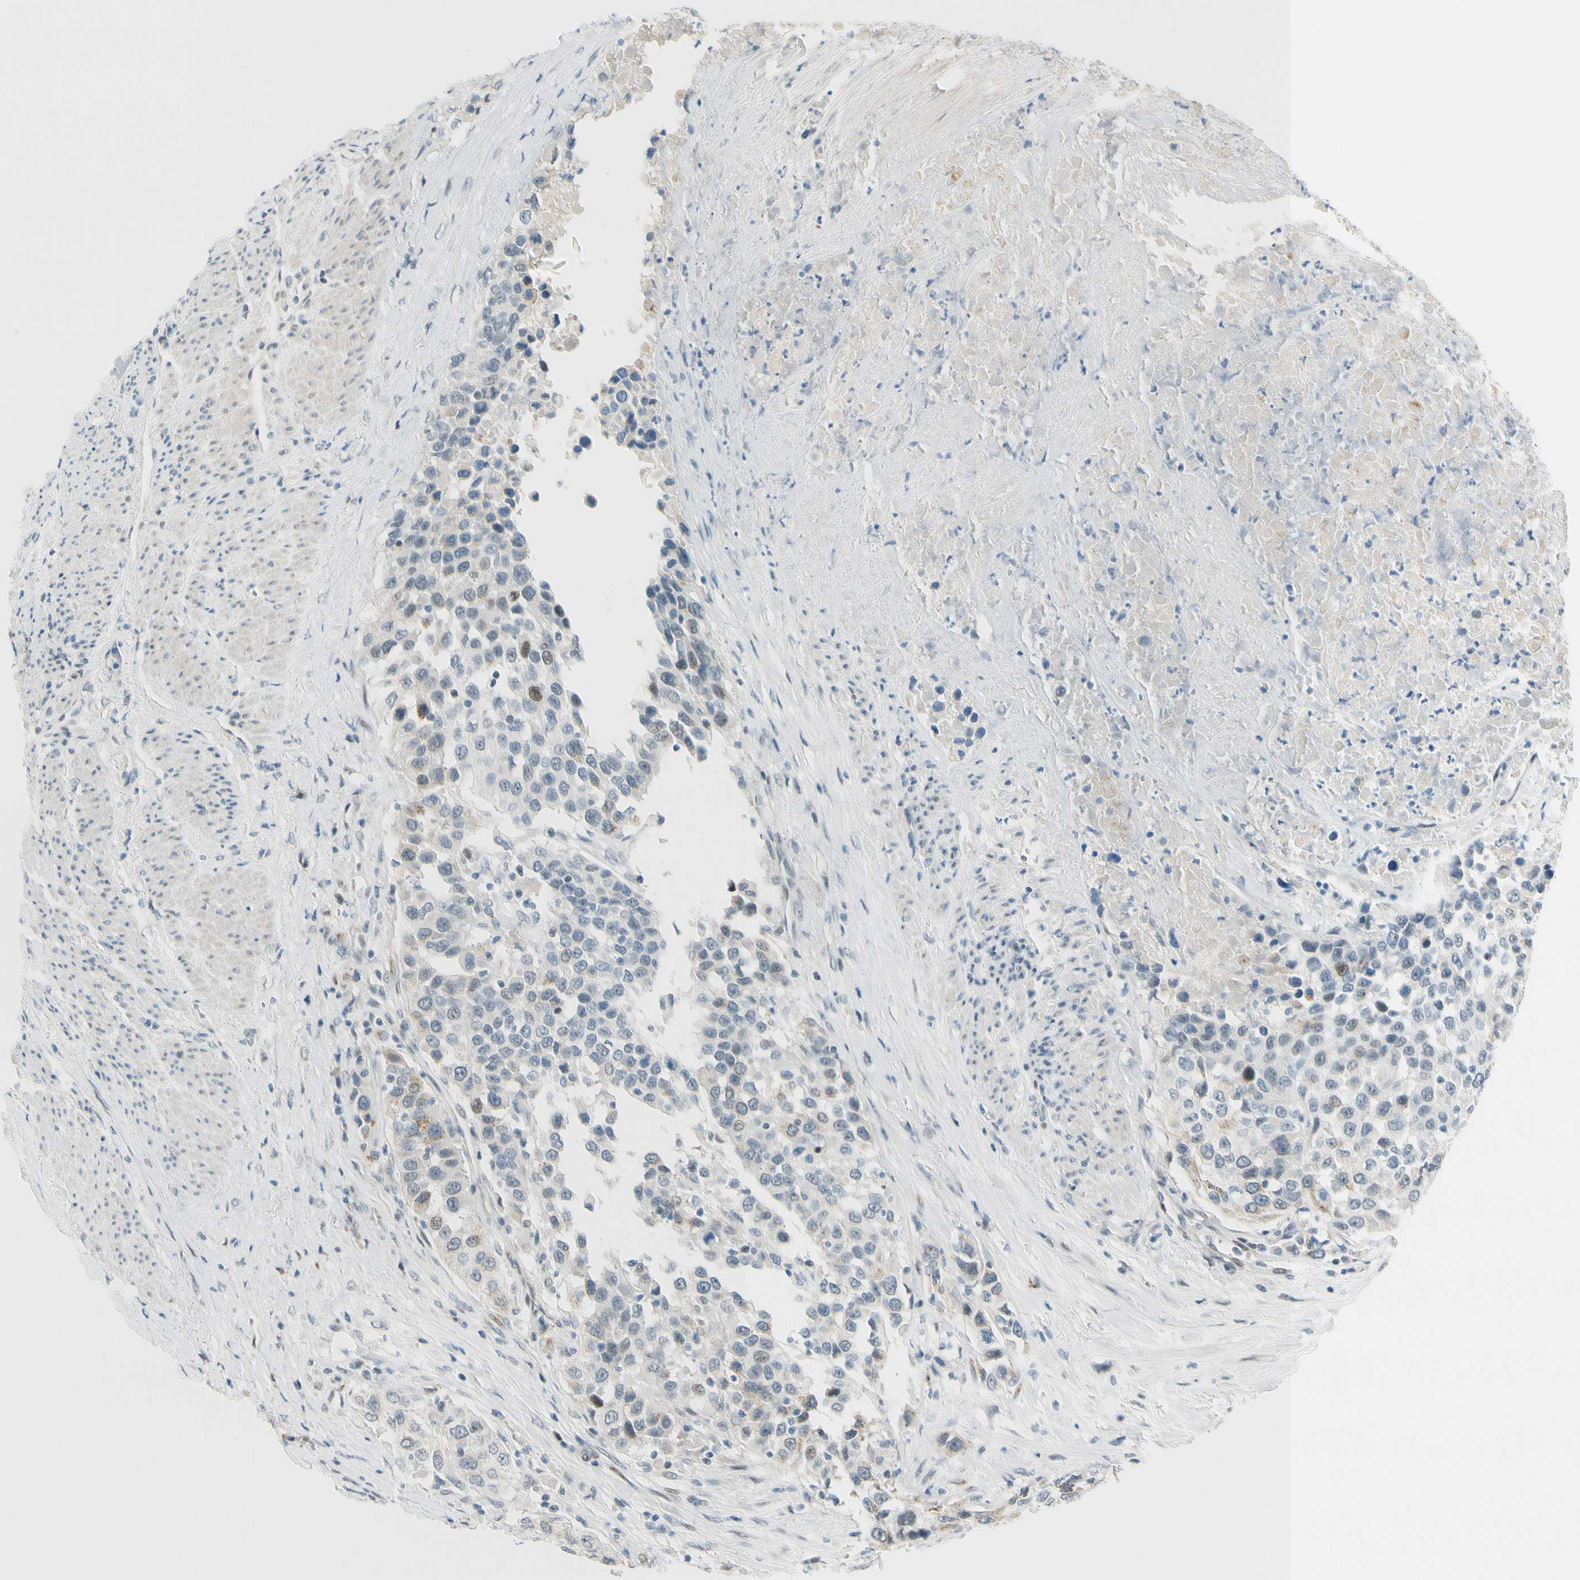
{"staining": {"intensity": "moderate", "quantity": "<25%", "location": "cytoplasmic/membranous"}, "tissue": "urothelial cancer", "cell_type": "Tumor cells", "image_type": "cancer", "snomed": [{"axis": "morphology", "description": "Urothelial carcinoma, High grade"}, {"axis": "topography", "description": "Urinary bladder"}], "caption": "Urothelial cancer was stained to show a protein in brown. There is low levels of moderate cytoplasmic/membranous staining in approximately <25% of tumor cells. The protein of interest is shown in brown color, while the nuclei are stained blue.", "gene": "B4GALNT1", "patient": {"sex": "female", "age": 80}}